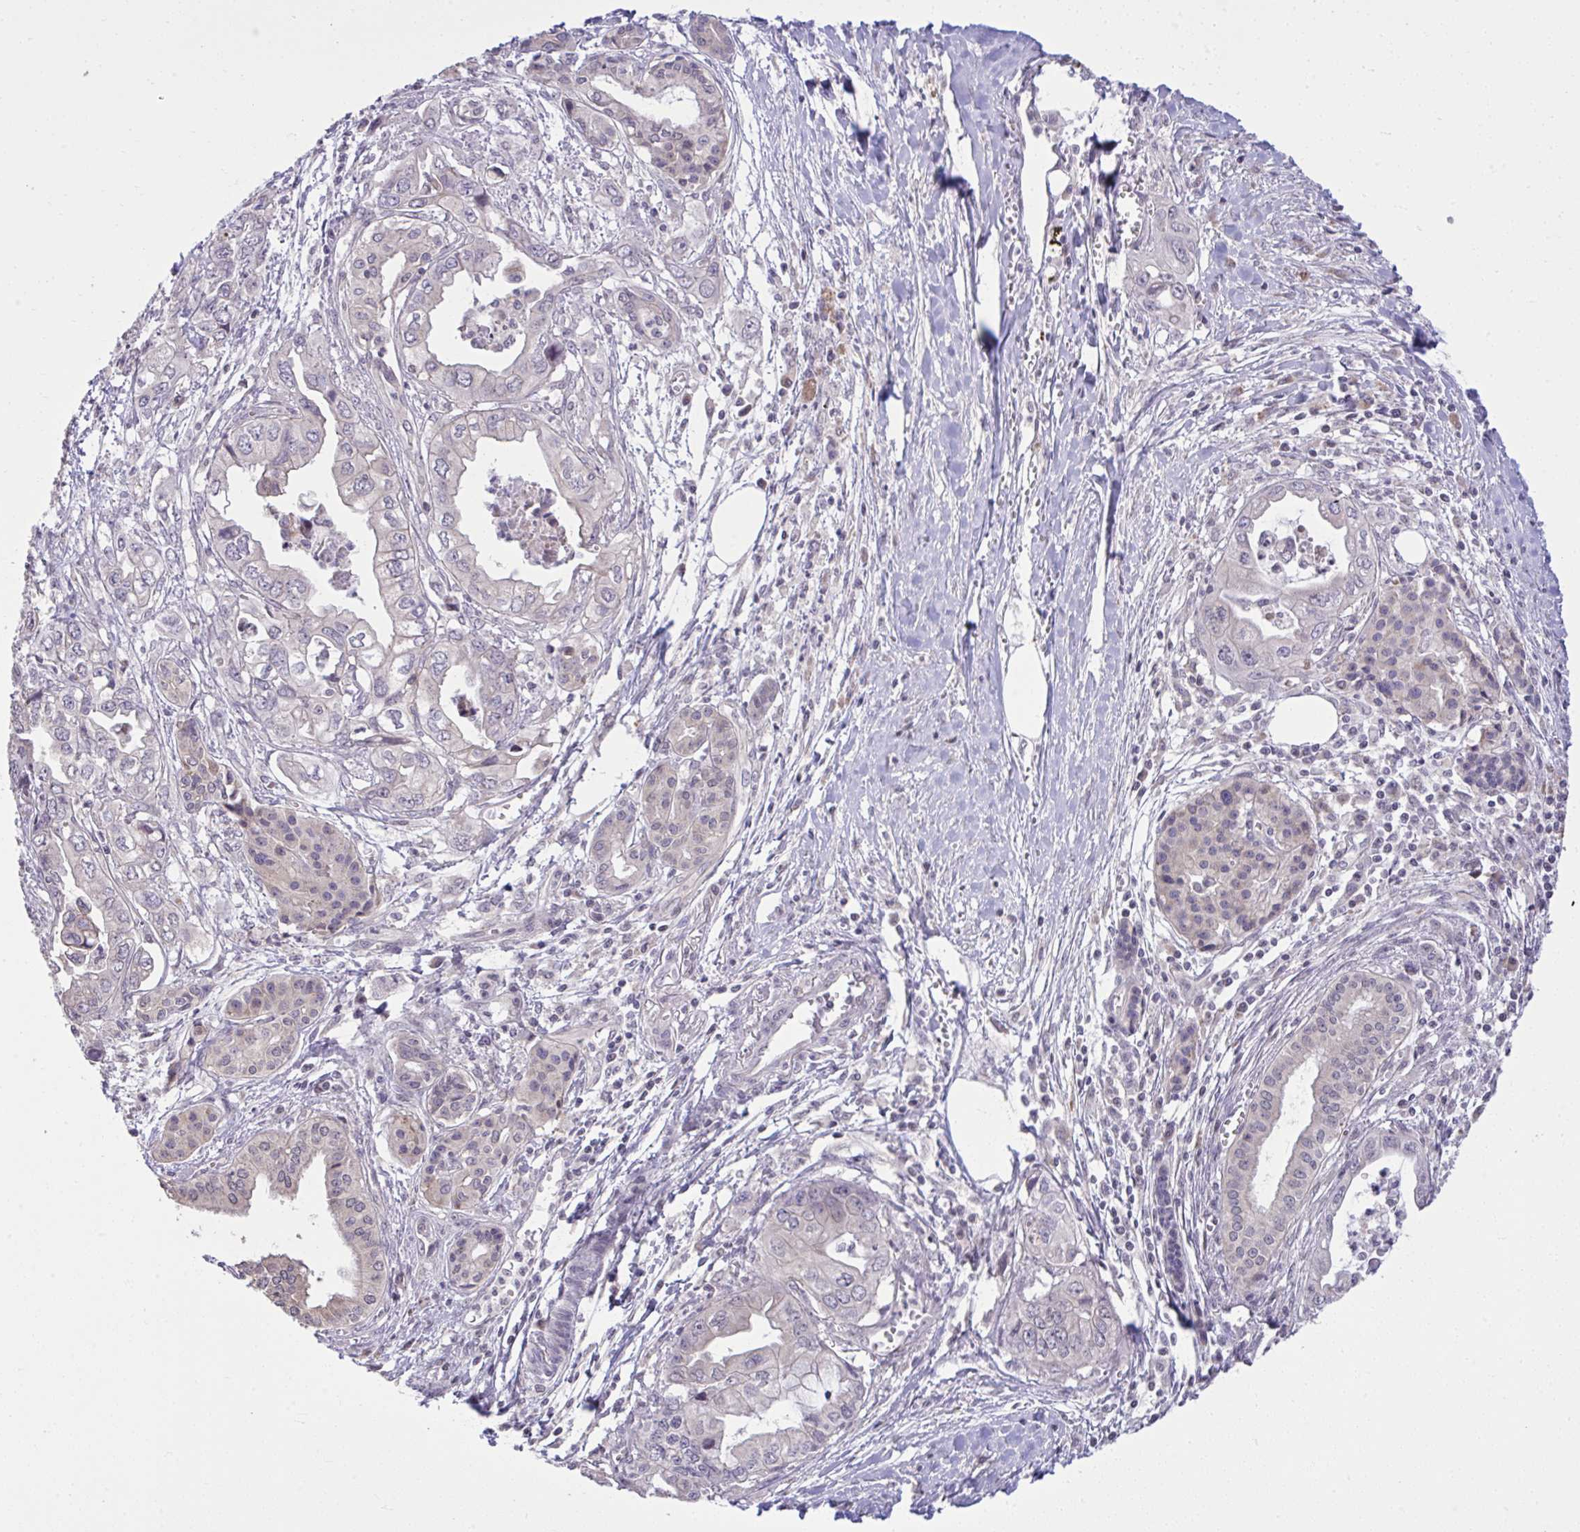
{"staining": {"intensity": "negative", "quantity": "none", "location": "none"}, "tissue": "pancreatic cancer", "cell_type": "Tumor cells", "image_type": "cancer", "snomed": [{"axis": "morphology", "description": "Adenocarcinoma, NOS"}, {"axis": "topography", "description": "Pancreas"}], "caption": "The image demonstrates no staining of tumor cells in pancreatic adenocarcinoma.", "gene": "CYP20A1", "patient": {"sex": "male", "age": 68}}